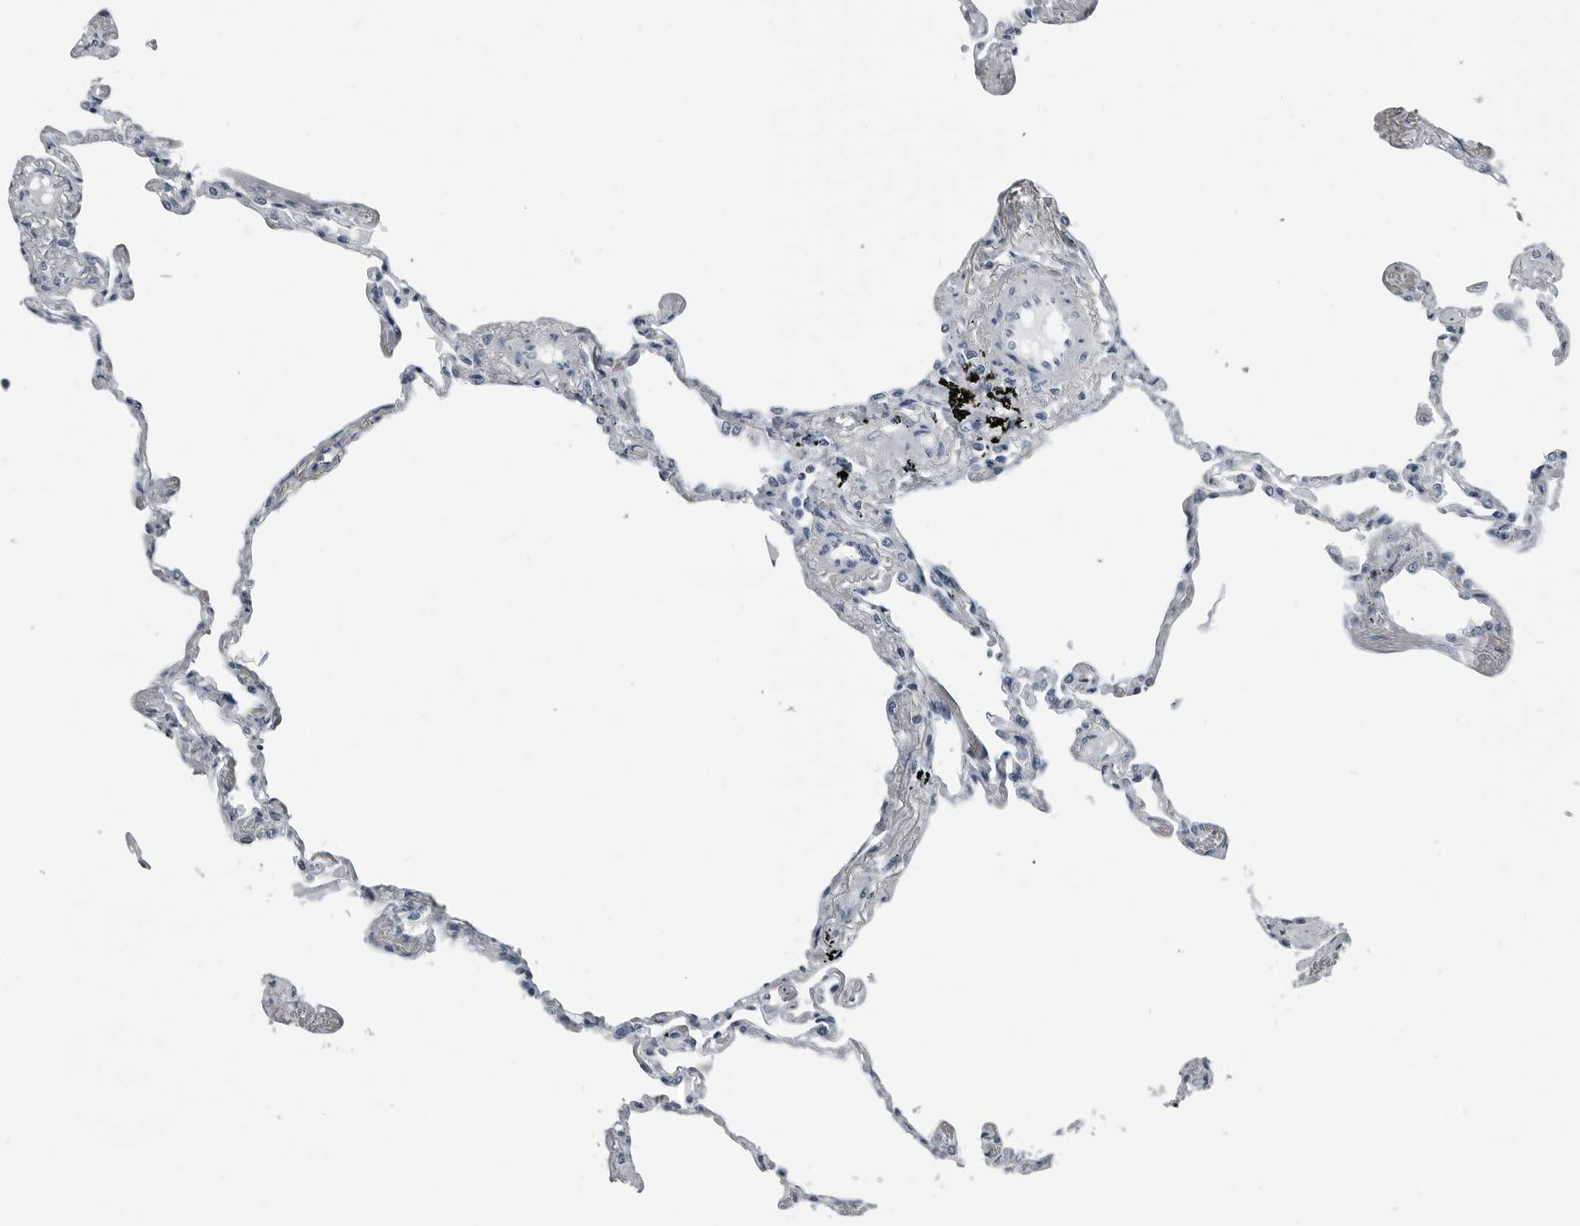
{"staining": {"intensity": "negative", "quantity": "none", "location": "none"}, "tissue": "lung", "cell_type": "Alveolar cells", "image_type": "normal", "snomed": [{"axis": "morphology", "description": "Normal tissue, NOS"}, {"axis": "topography", "description": "Lung"}], "caption": "DAB immunohistochemical staining of benign lung reveals no significant staining in alveolar cells.", "gene": "PDCD11", "patient": {"sex": "female", "age": 67}}